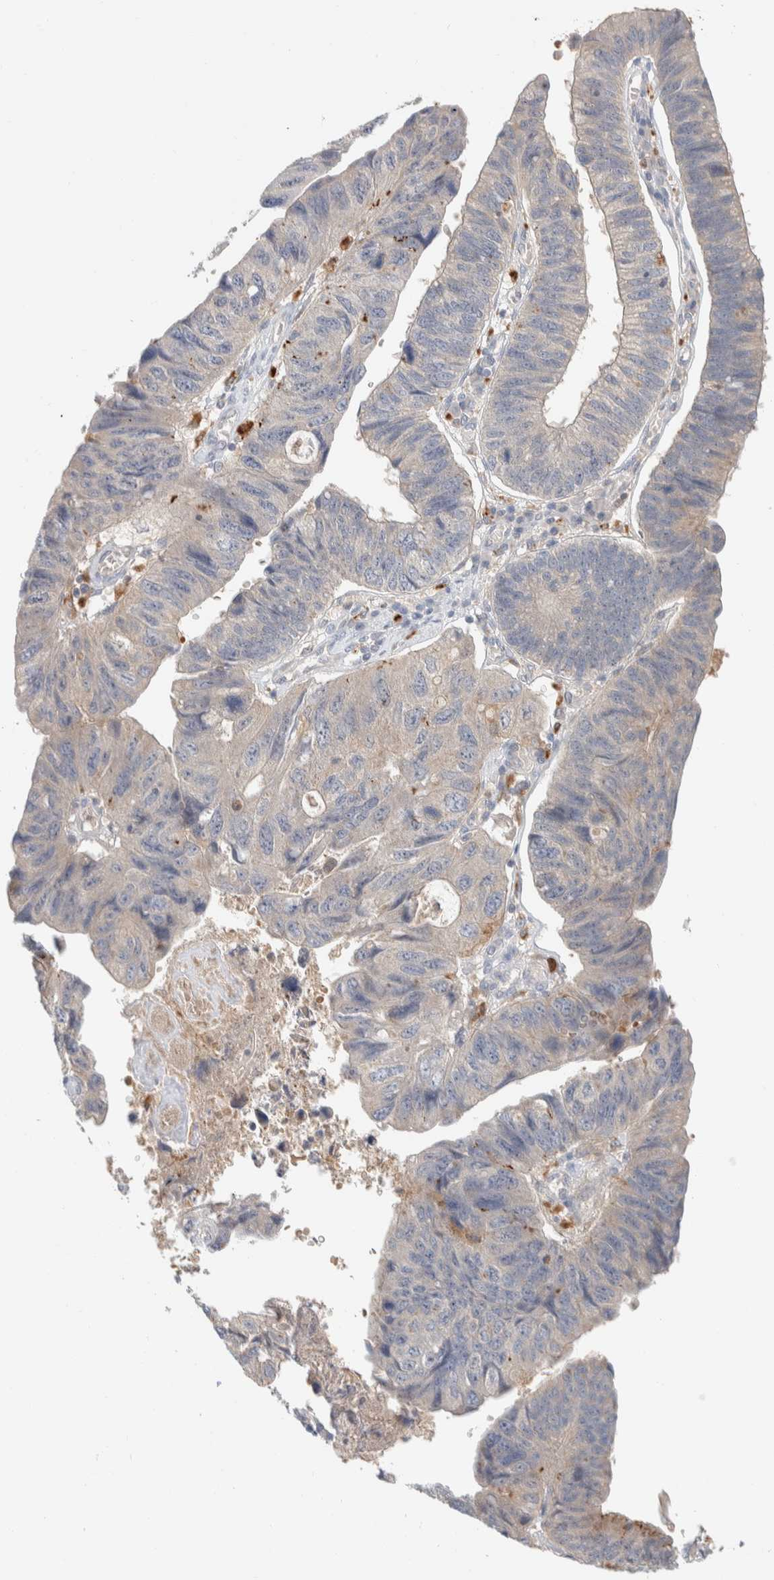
{"staining": {"intensity": "moderate", "quantity": "<25%", "location": "cytoplasmic/membranous"}, "tissue": "stomach cancer", "cell_type": "Tumor cells", "image_type": "cancer", "snomed": [{"axis": "morphology", "description": "Adenocarcinoma, NOS"}, {"axis": "topography", "description": "Stomach"}], "caption": "Stomach adenocarcinoma was stained to show a protein in brown. There is low levels of moderate cytoplasmic/membranous staining in about <25% of tumor cells. (IHC, brightfield microscopy, high magnification).", "gene": "GCLM", "patient": {"sex": "male", "age": 59}}